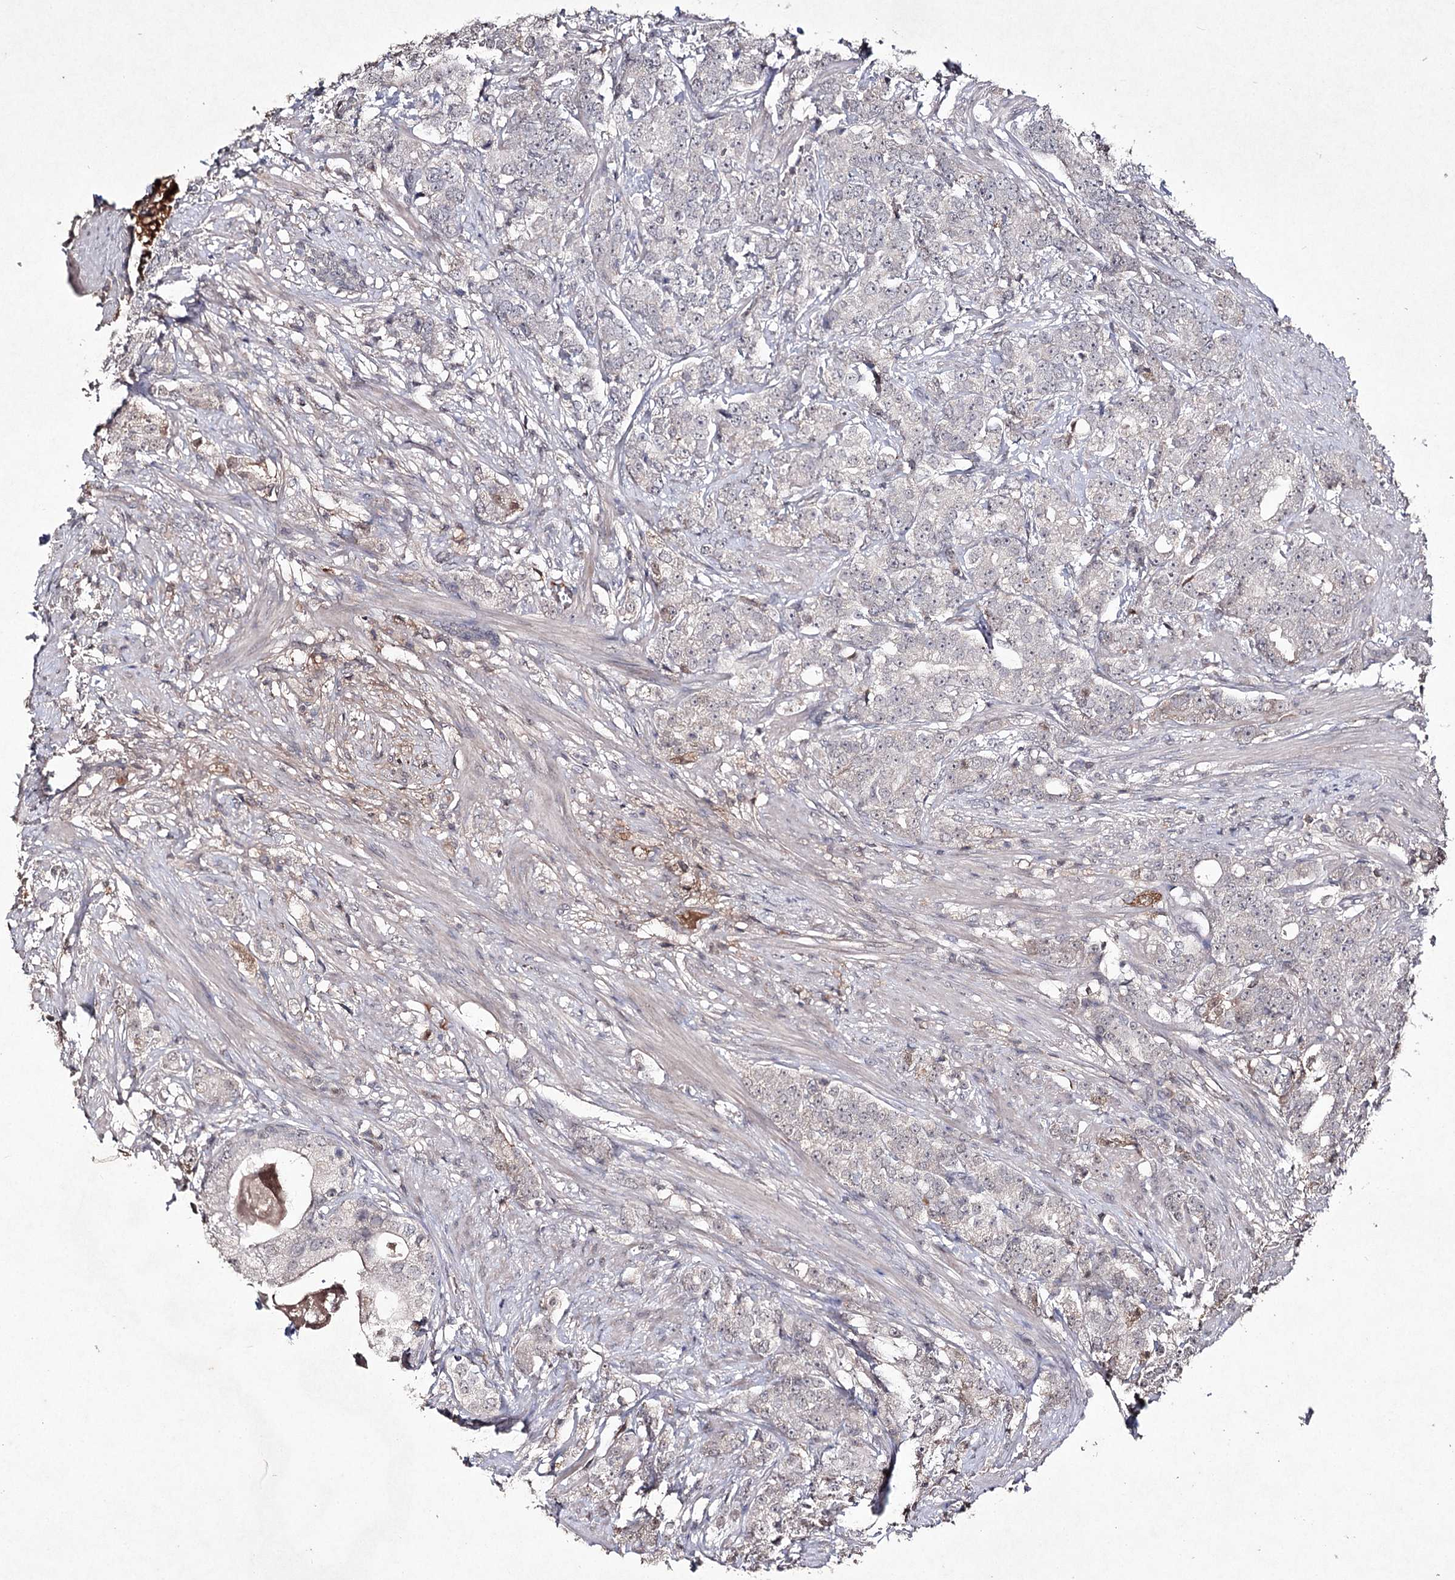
{"staining": {"intensity": "negative", "quantity": "none", "location": "none"}, "tissue": "prostate cancer", "cell_type": "Tumor cells", "image_type": "cancer", "snomed": [{"axis": "morphology", "description": "Adenocarcinoma, High grade"}, {"axis": "topography", "description": "Prostate"}], "caption": "High power microscopy micrograph of an immunohistochemistry micrograph of prostate cancer, revealing no significant staining in tumor cells.", "gene": "SYNGR3", "patient": {"sex": "male", "age": 69}}